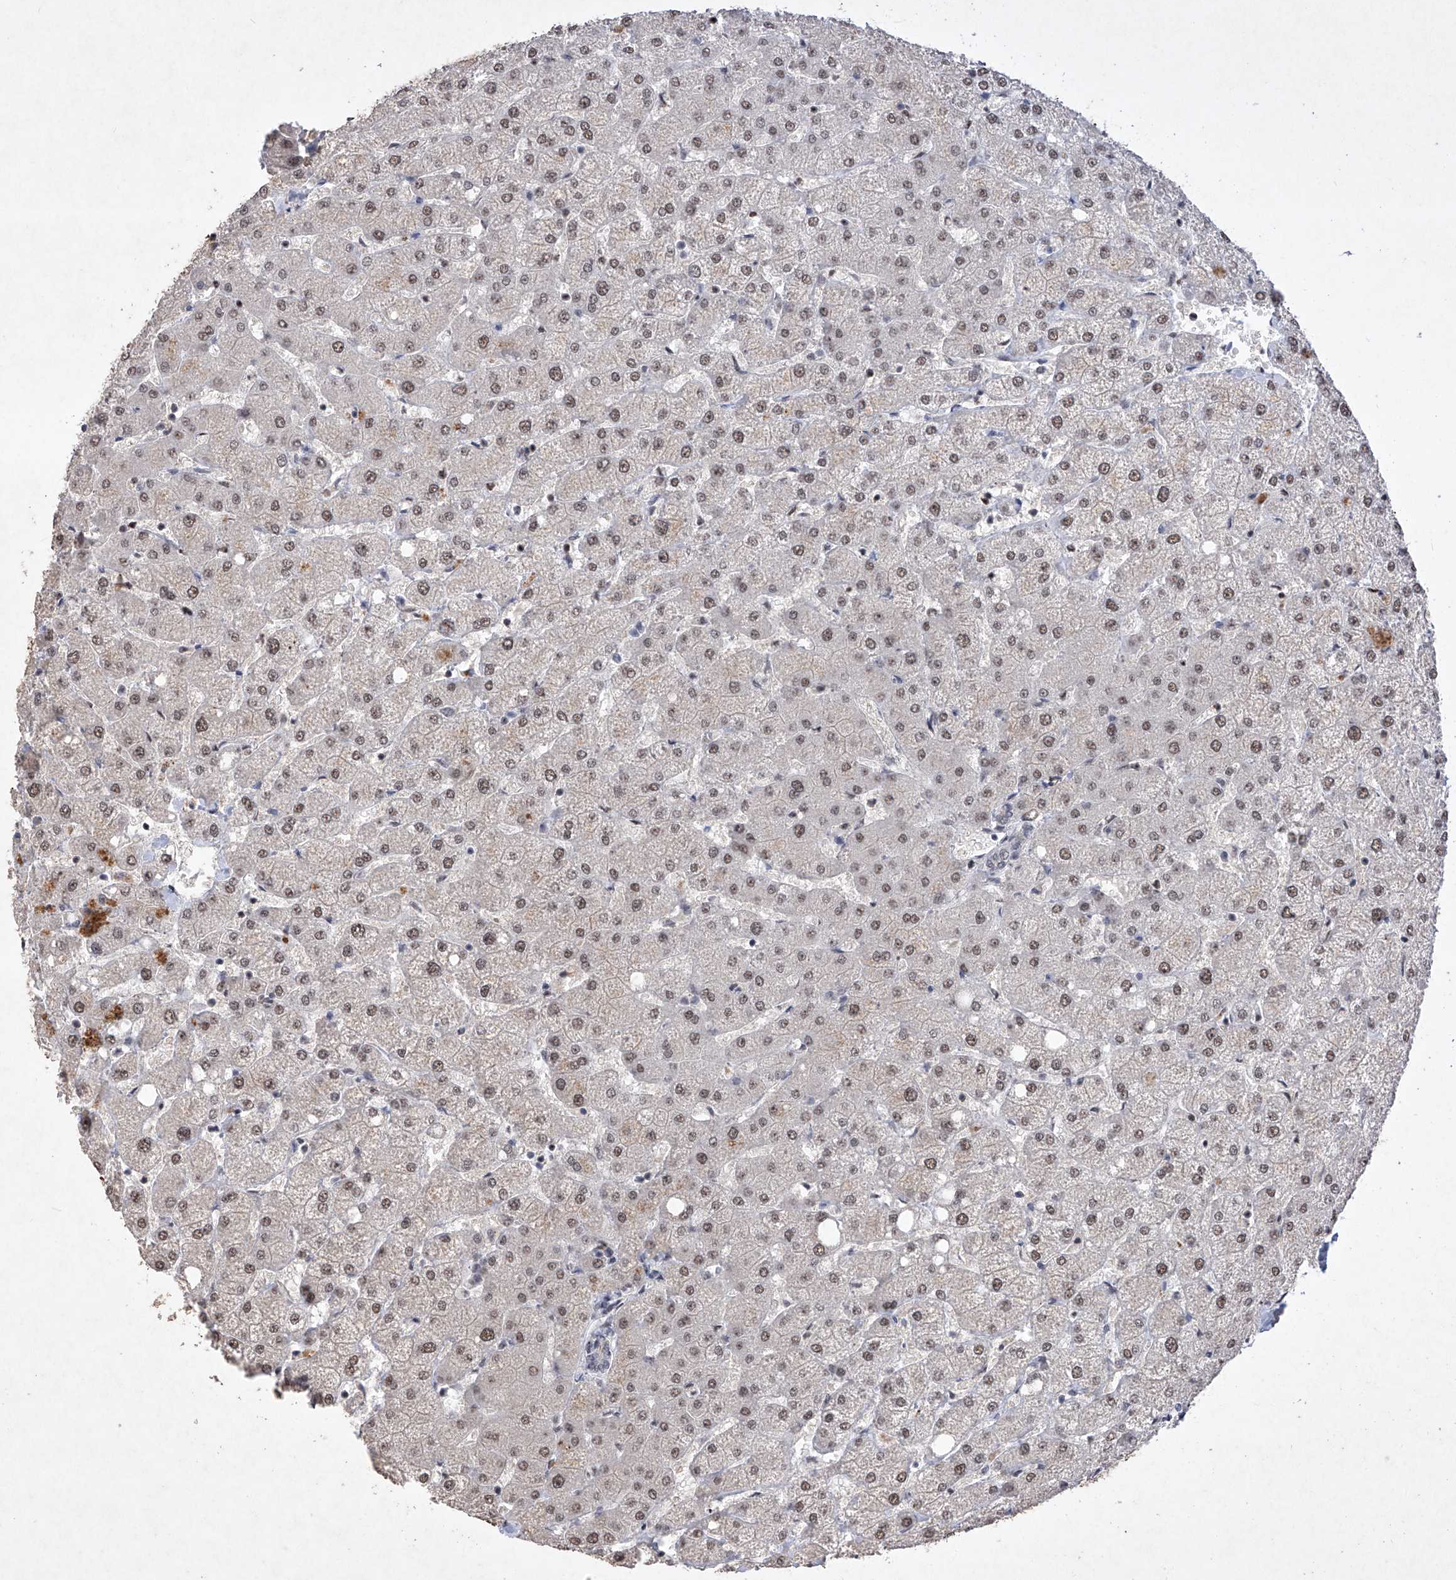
{"staining": {"intensity": "negative", "quantity": "none", "location": "none"}, "tissue": "liver", "cell_type": "Cholangiocytes", "image_type": "normal", "snomed": [{"axis": "morphology", "description": "Normal tissue, NOS"}, {"axis": "topography", "description": "Liver"}], "caption": "Cholangiocytes show no significant protein expression in normal liver. The staining is performed using DAB brown chromogen with nuclei counter-stained in using hematoxylin.", "gene": "NFATC4", "patient": {"sex": "female", "age": 54}}